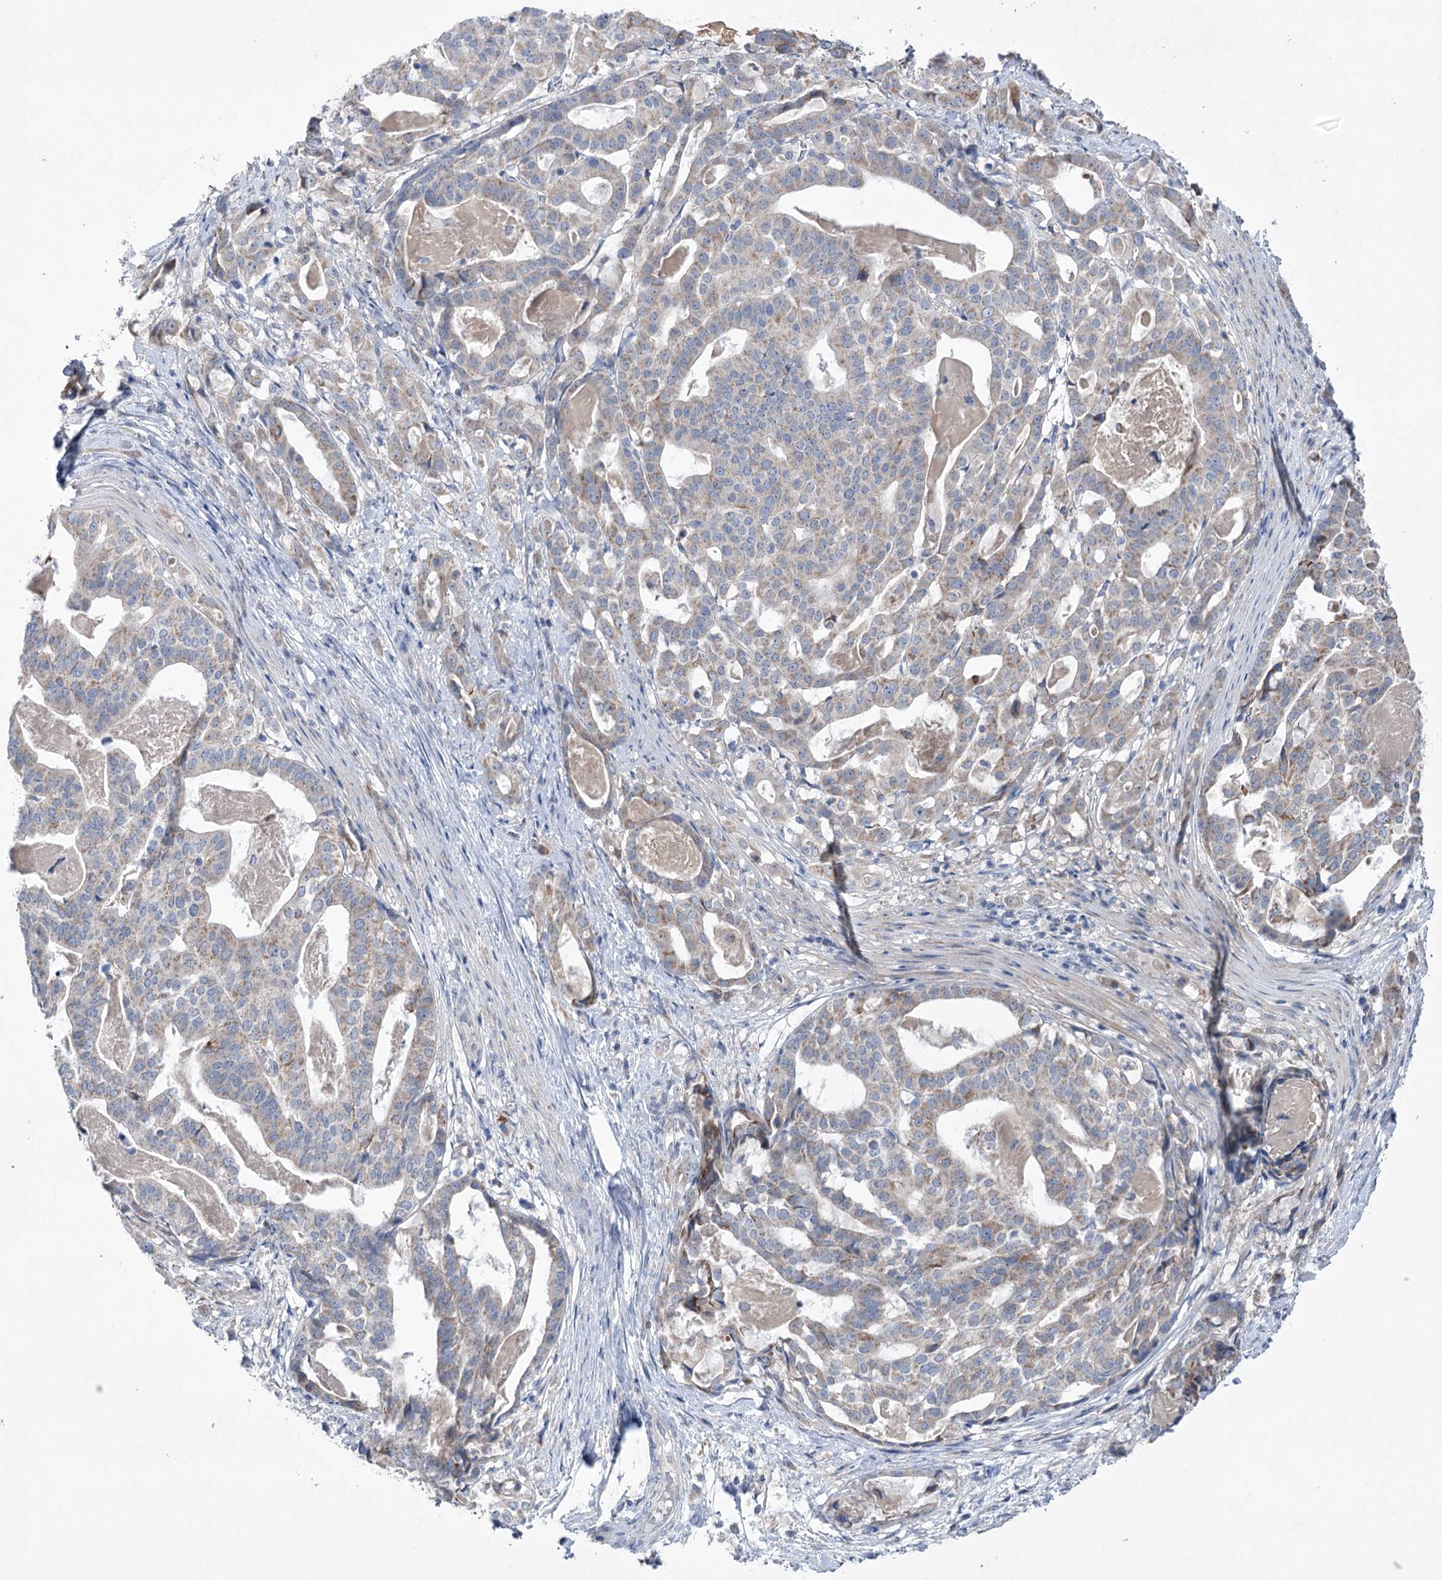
{"staining": {"intensity": "weak", "quantity": ">75%", "location": "cytoplasmic/membranous"}, "tissue": "stomach cancer", "cell_type": "Tumor cells", "image_type": "cancer", "snomed": [{"axis": "morphology", "description": "Adenocarcinoma, NOS"}, {"axis": "topography", "description": "Stomach"}], "caption": "Human stomach cancer stained for a protein (brown) exhibits weak cytoplasmic/membranous positive expression in approximately >75% of tumor cells.", "gene": "MTCH2", "patient": {"sex": "male", "age": 48}}